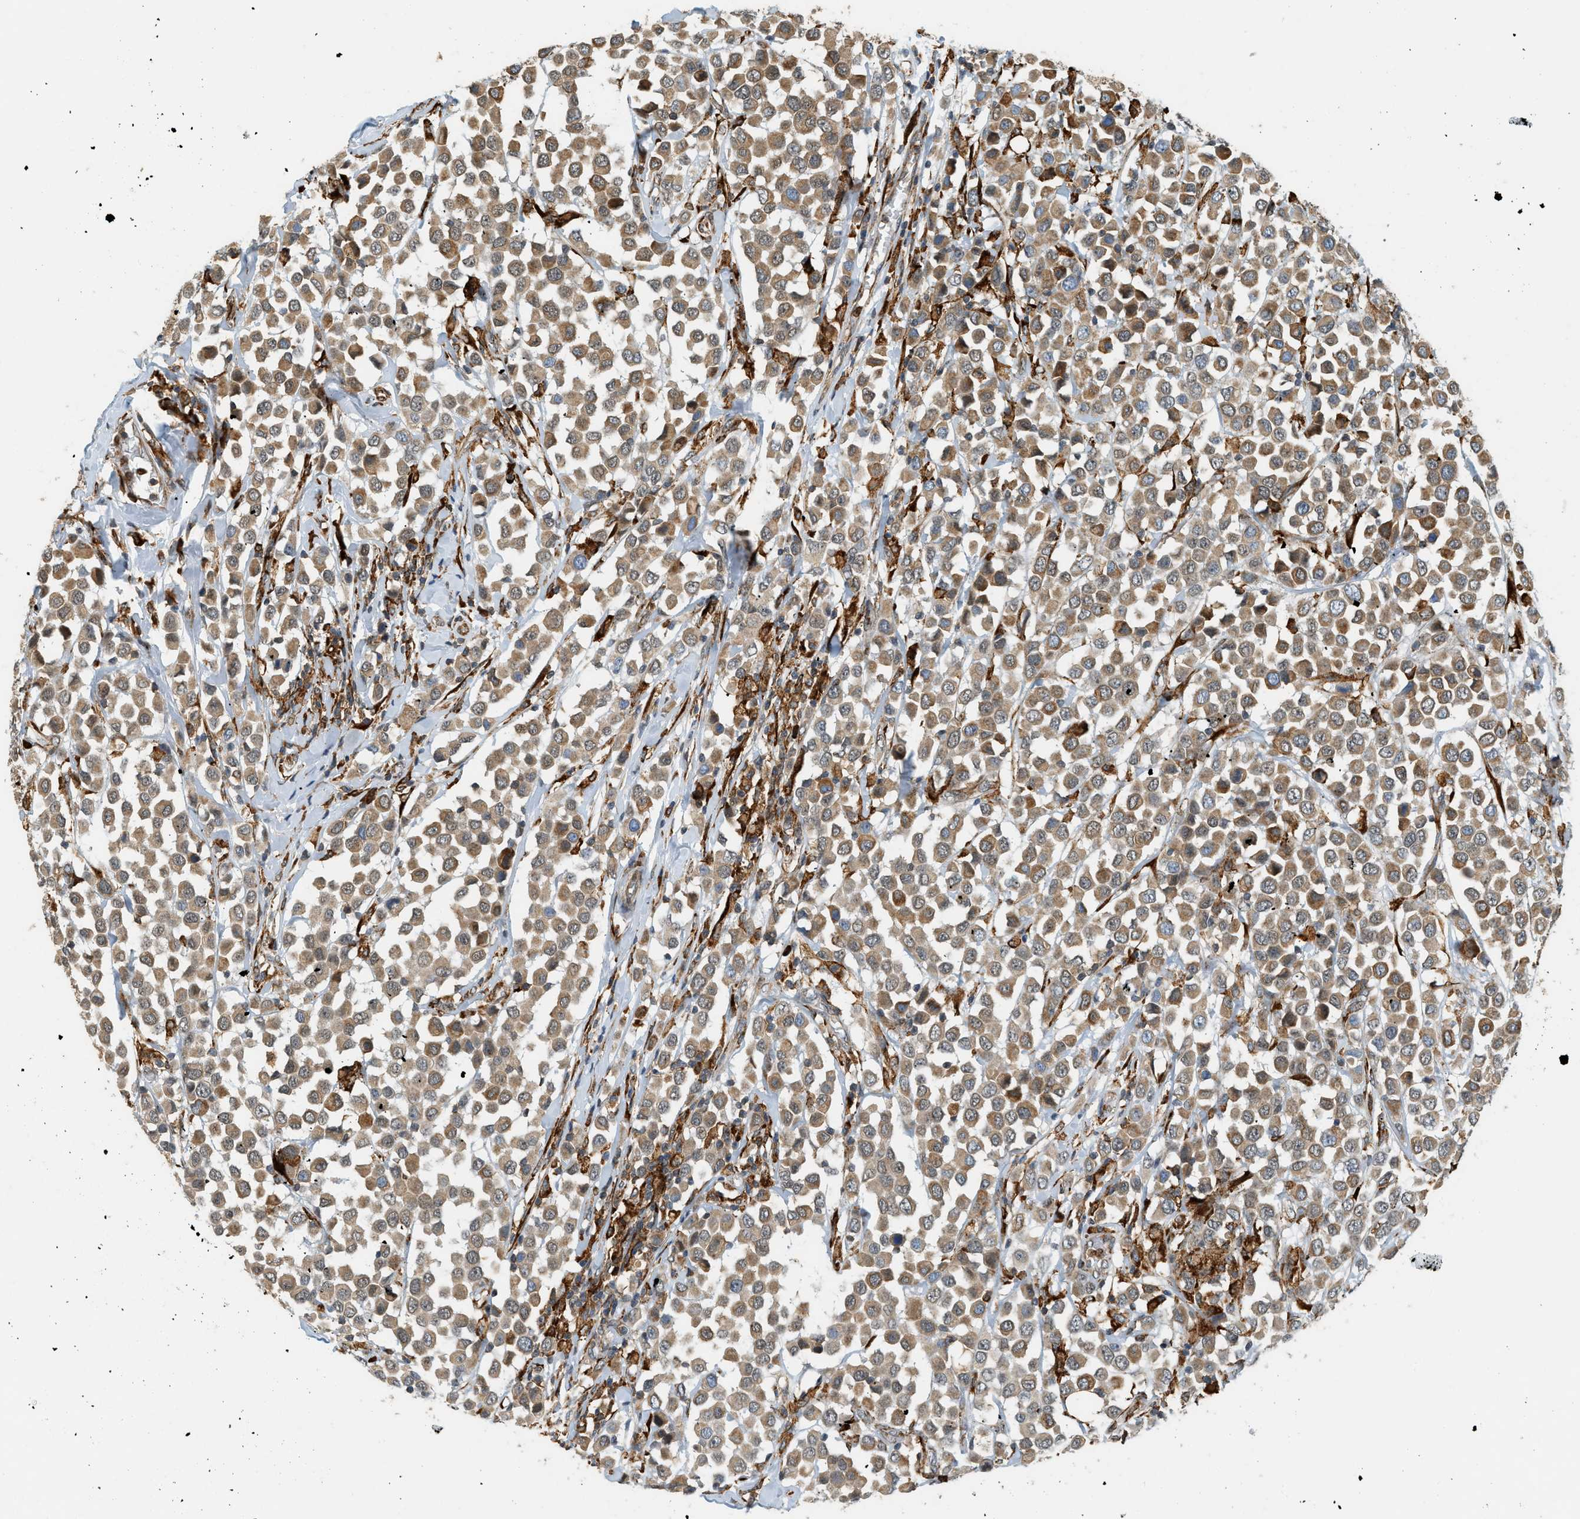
{"staining": {"intensity": "moderate", "quantity": ">75%", "location": "cytoplasmic/membranous"}, "tissue": "breast cancer", "cell_type": "Tumor cells", "image_type": "cancer", "snomed": [{"axis": "morphology", "description": "Duct carcinoma"}, {"axis": "topography", "description": "Breast"}], "caption": "This image displays breast cancer (infiltrating ductal carcinoma) stained with IHC to label a protein in brown. The cytoplasmic/membranous of tumor cells show moderate positivity for the protein. Nuclei are counter-stained blue.", "gene": "SEMA4D", "patient": {"sex": "female", "age": 61}}